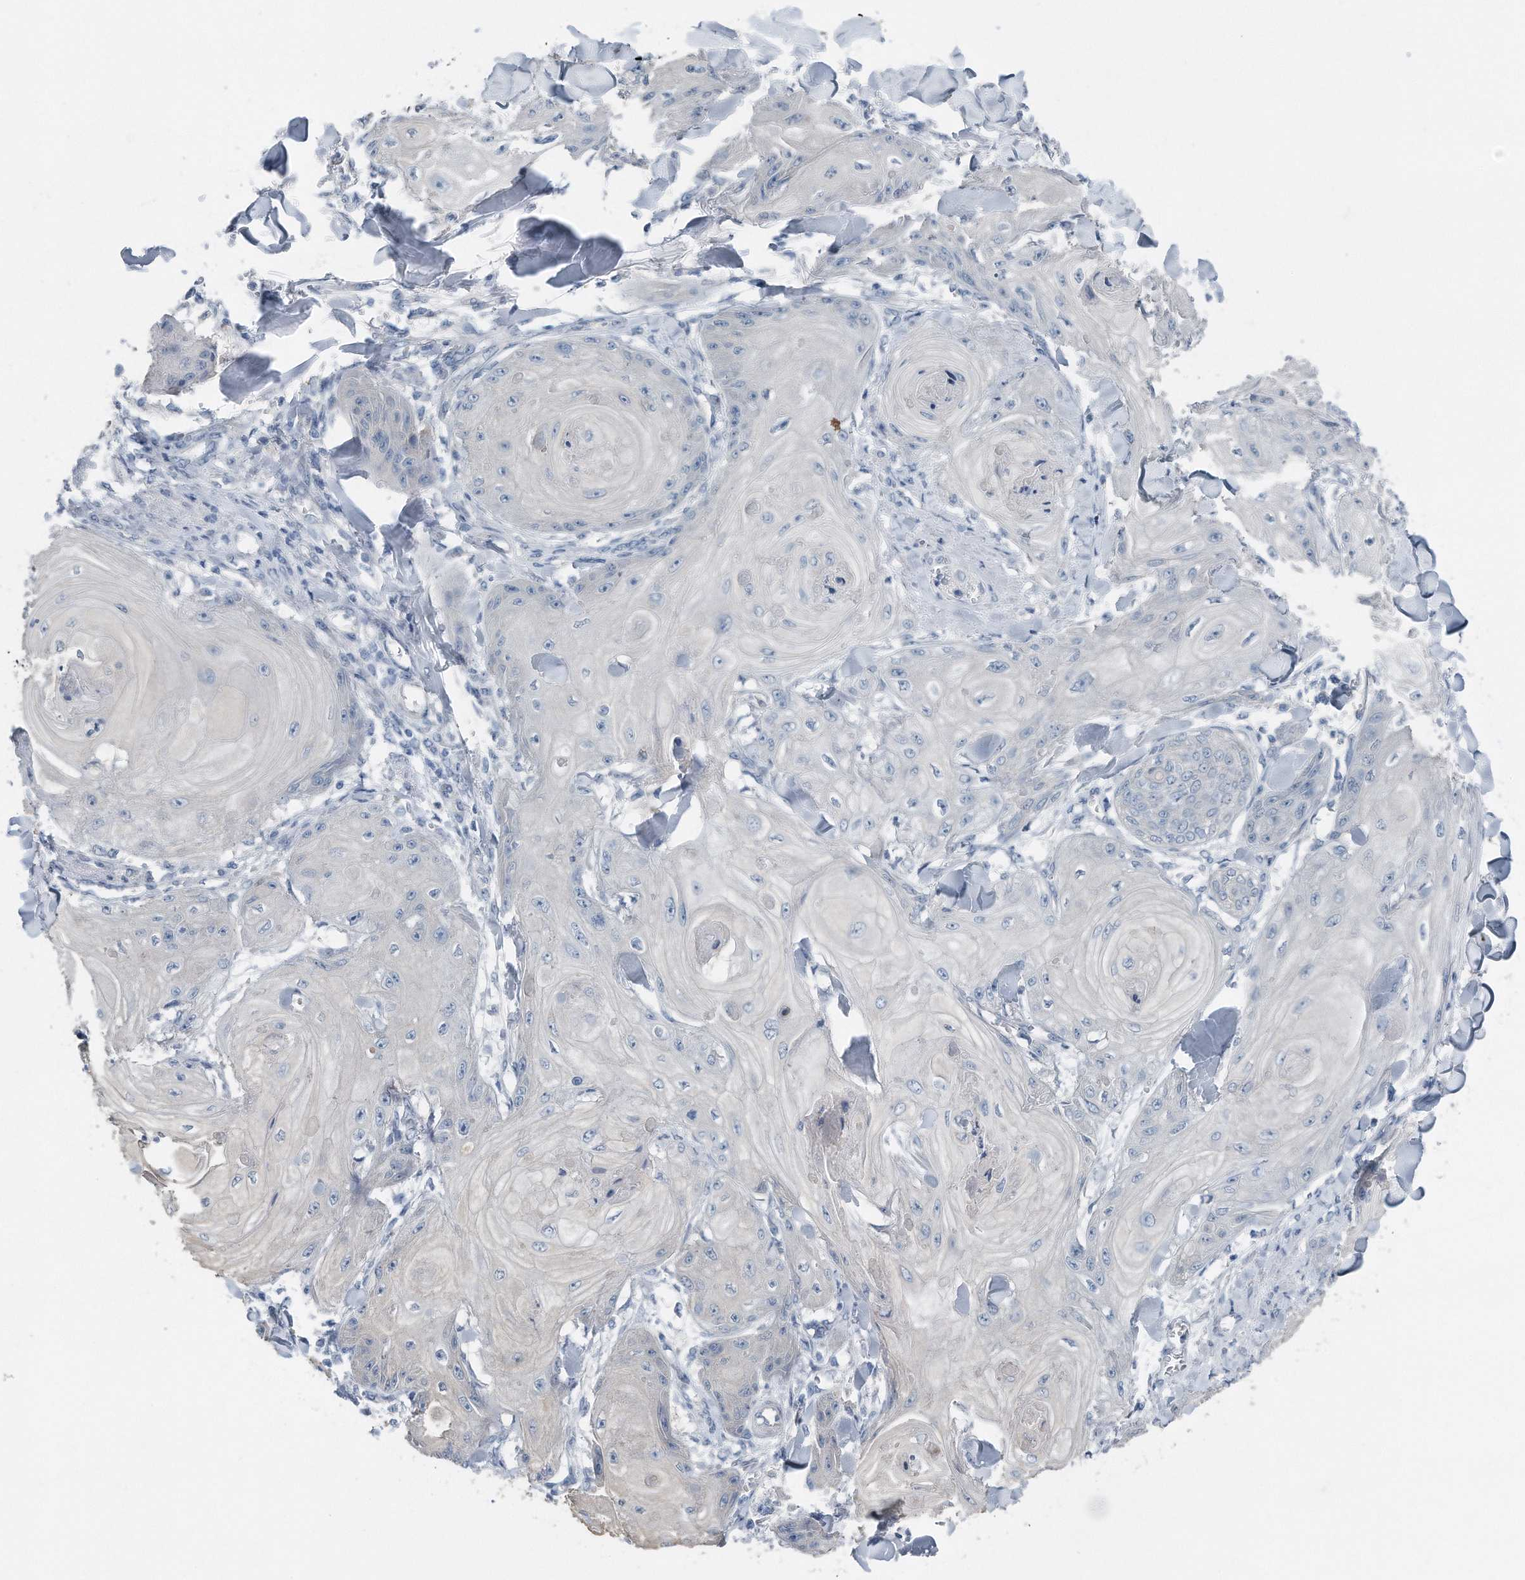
{"staining": {"intensity": "negative", "quantity": "none", "location": "none"}, "tissue": "skin cancer", "cell_type": "Tumor cells", "image_type": "cancer", "snomed": [{"axis": "morphology", "description": "Squamous cell carcinoma, NOS"}, {"axis": "topography", "description": "Skin"}], "caption": "Skin cancer (squamous cell carcinoma) was stained to show a protein in brown. There is no significant staining in tumor cells.", "gene": "YRDC", "patient": {"sex": "male", "age": 74}}